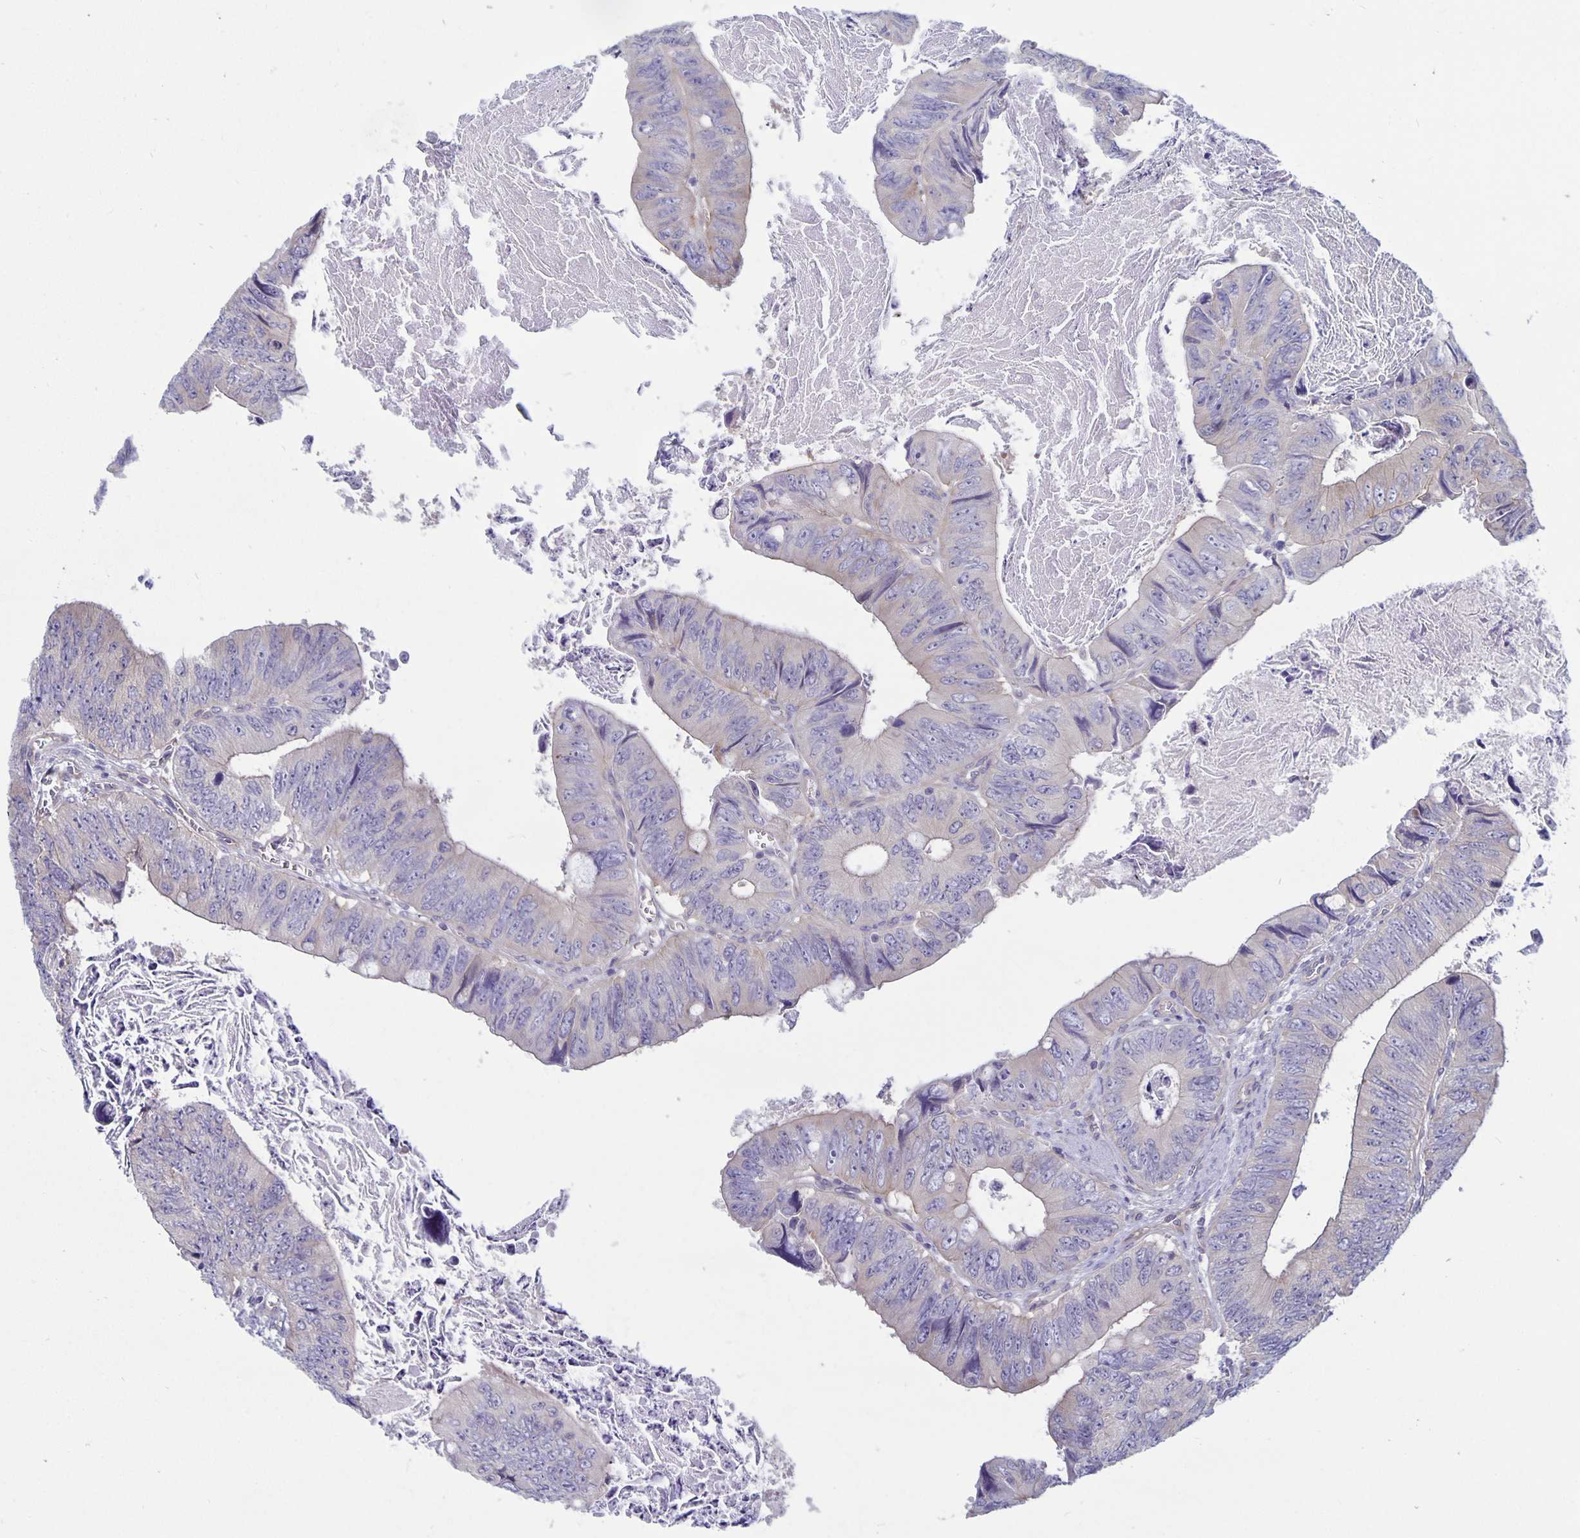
{"staining": {"intensity": "negative", "quantity": "none", "location": "none"}, "tissue": "colorectal cancer", "cell_type": "Tumor cells", "image_type": "cancer", "snomed": [{"axis": "morphology", "description": "Adenocarcinoma, NOS"}, {"axis": "topography", "description": "Colon"}], "caption": "An IHC micrograph of colorectal cancer (adenocarcinoma) is shown. There is no staining in tumor cells of colorectal cancer (adenocarcinoma).", "gene": "PLCB3", "patient": {"sex": "female", "age": 84}}